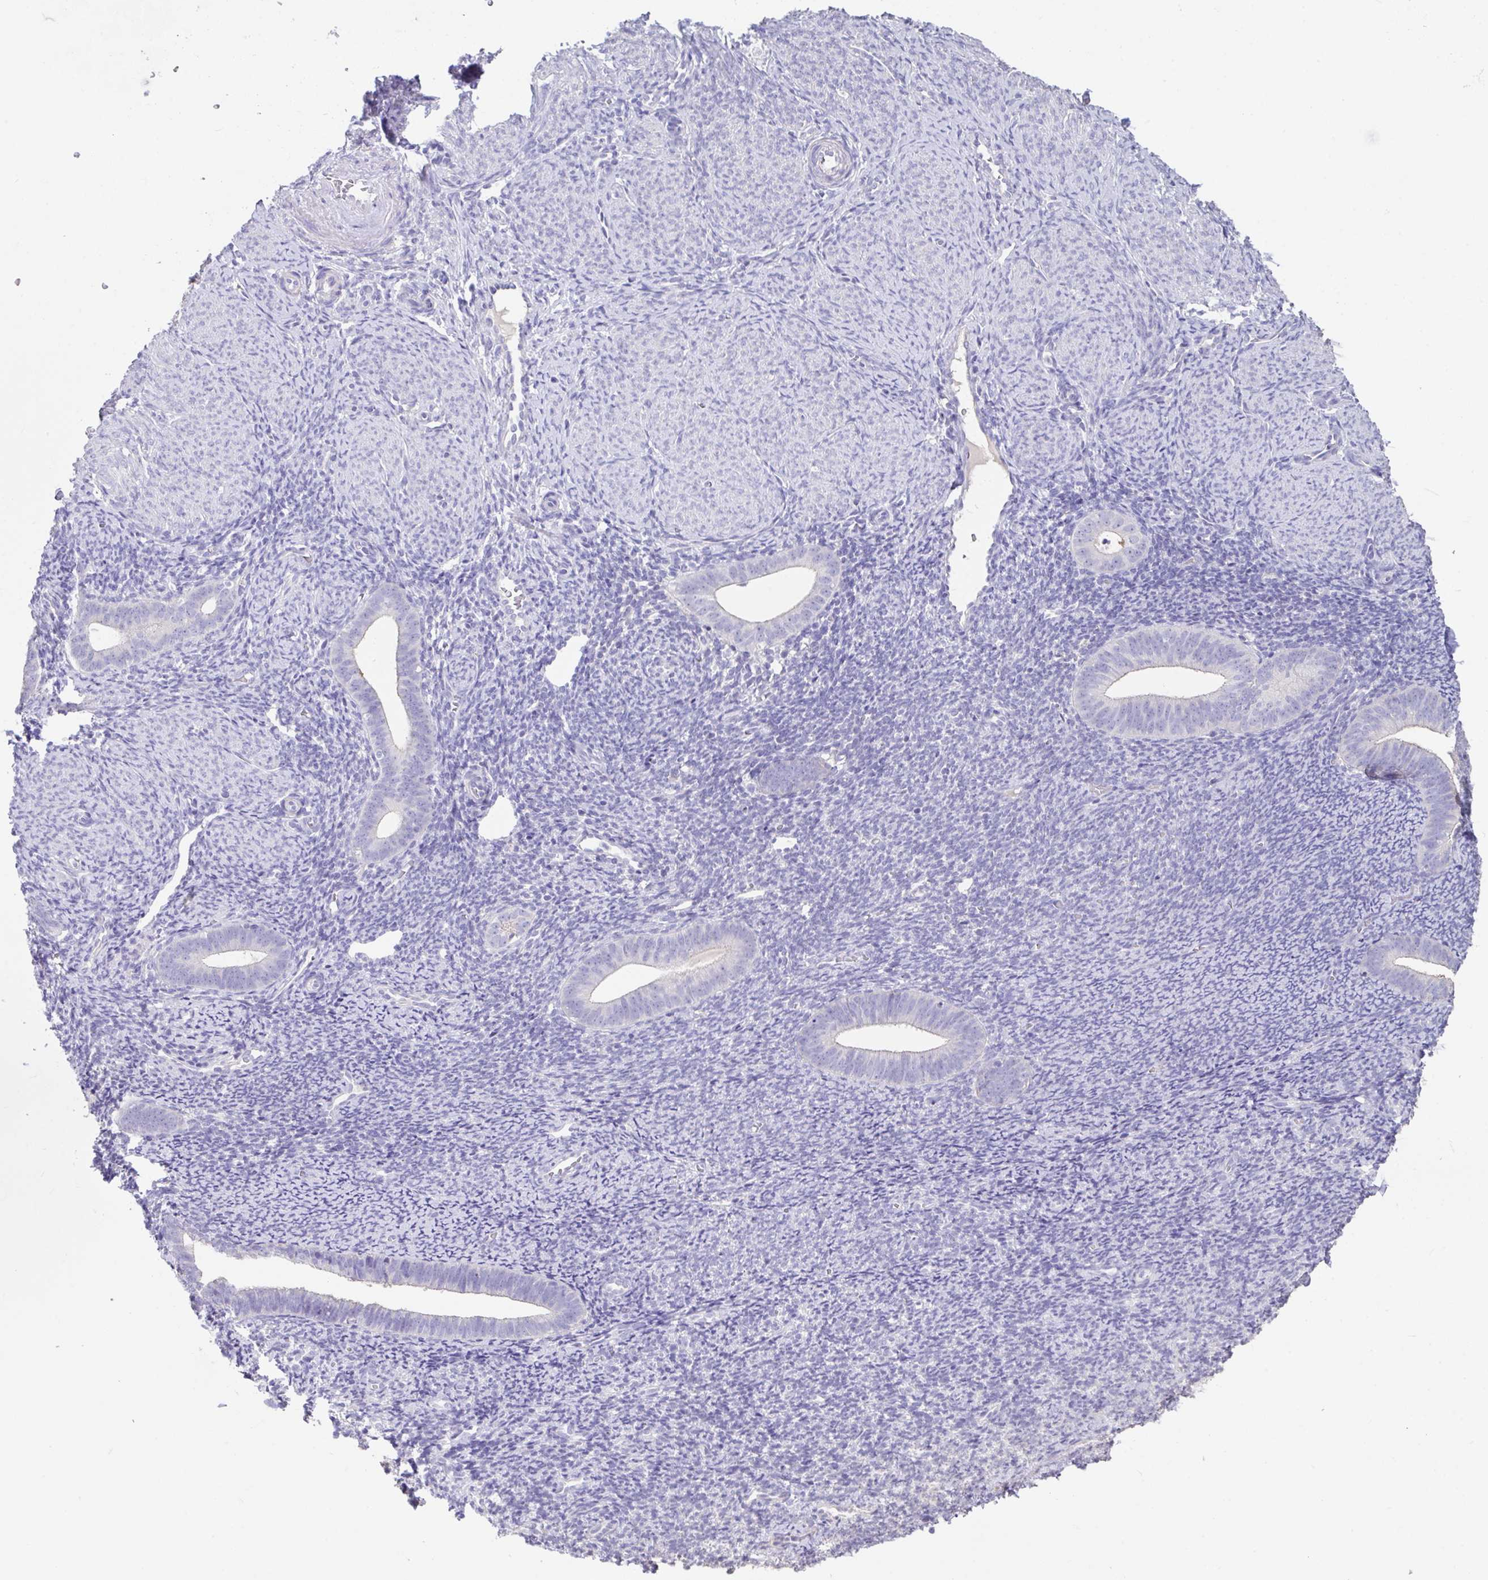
{"staining": {"intensity": "negative", "quantity": "none", "location": "none"}, "tissue": "endometrium", "cell_type": "Cells in endometrial stroma", "image_type": "normal", "snomed": [{"axis": "morphology", "description": "Normal tissue, NOS"}, {"axis": "topography", "description": "Endometrium"}], "caption": "Immunohistochemistry photomicrograph of benign human endometrium stained for a protein (brown), which displays no expression in cells in endometrial stroma.", "gene": "SLC44A4", "patient": {"sex": "female", "age": 39}}